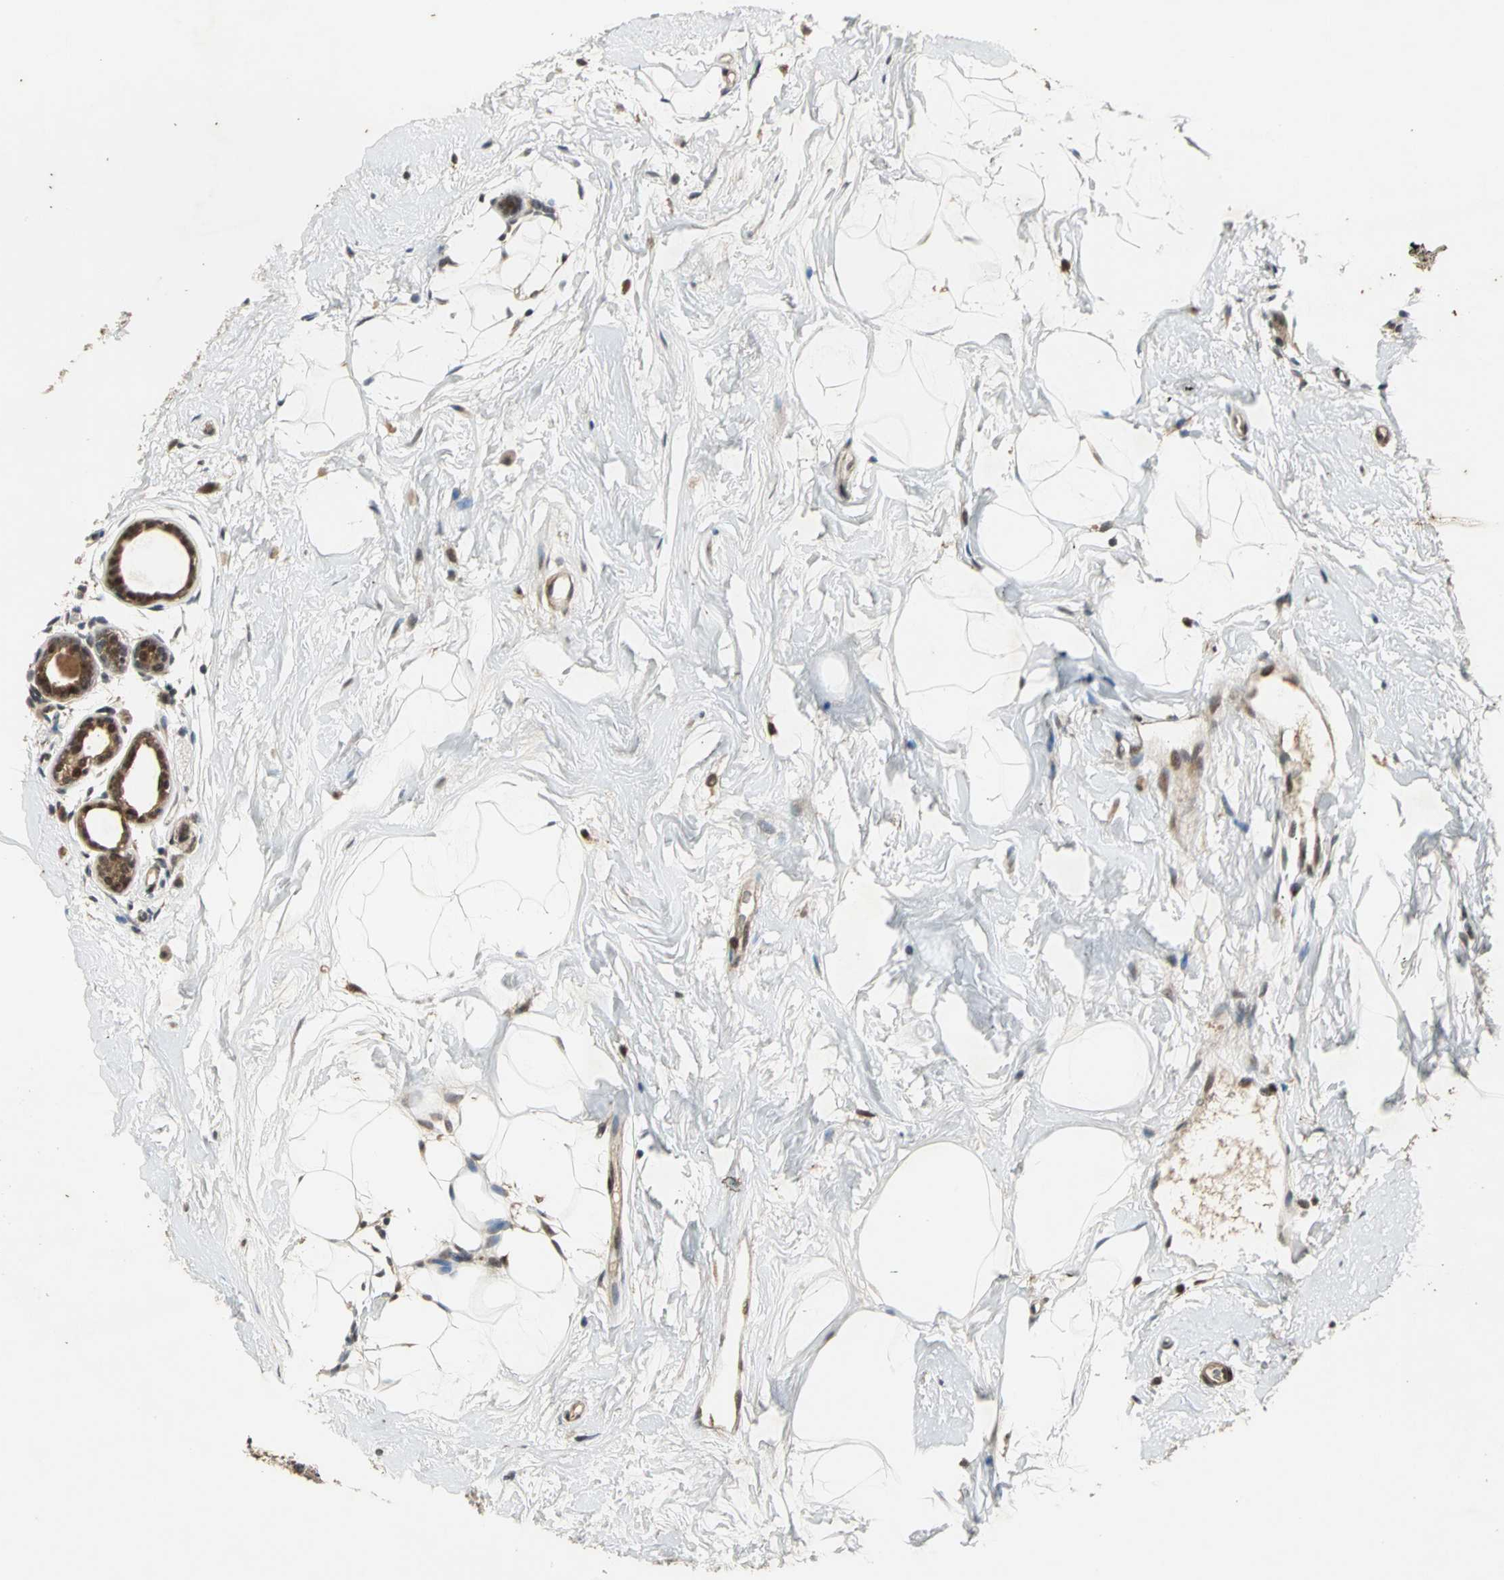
{"staining": {"intensity": "strong", "quantity": ">75%", "location": "cytoplasmic/membranous,nuclear"}, "tissue": "breast cancer", "cell_type": "Tumor cells", "image_type": "cancer", "snomed": [{"axis": "morphology", "description": "Lobular carcinoma, in situ"}, {"axis": "morphology", "description": "Lobular carcinoma"}, {"axis": "topography", "description": "Breast"}], "caption": "Immunohistochemical staining of human lobular carcinoma (breast) exhibits high levels of strong cytoplasmic/membranous and nuclear expression in approximately >75% of tumor cells.", "gene": "NOTCH3", "patient": {"sex": "female", "age": 41}}